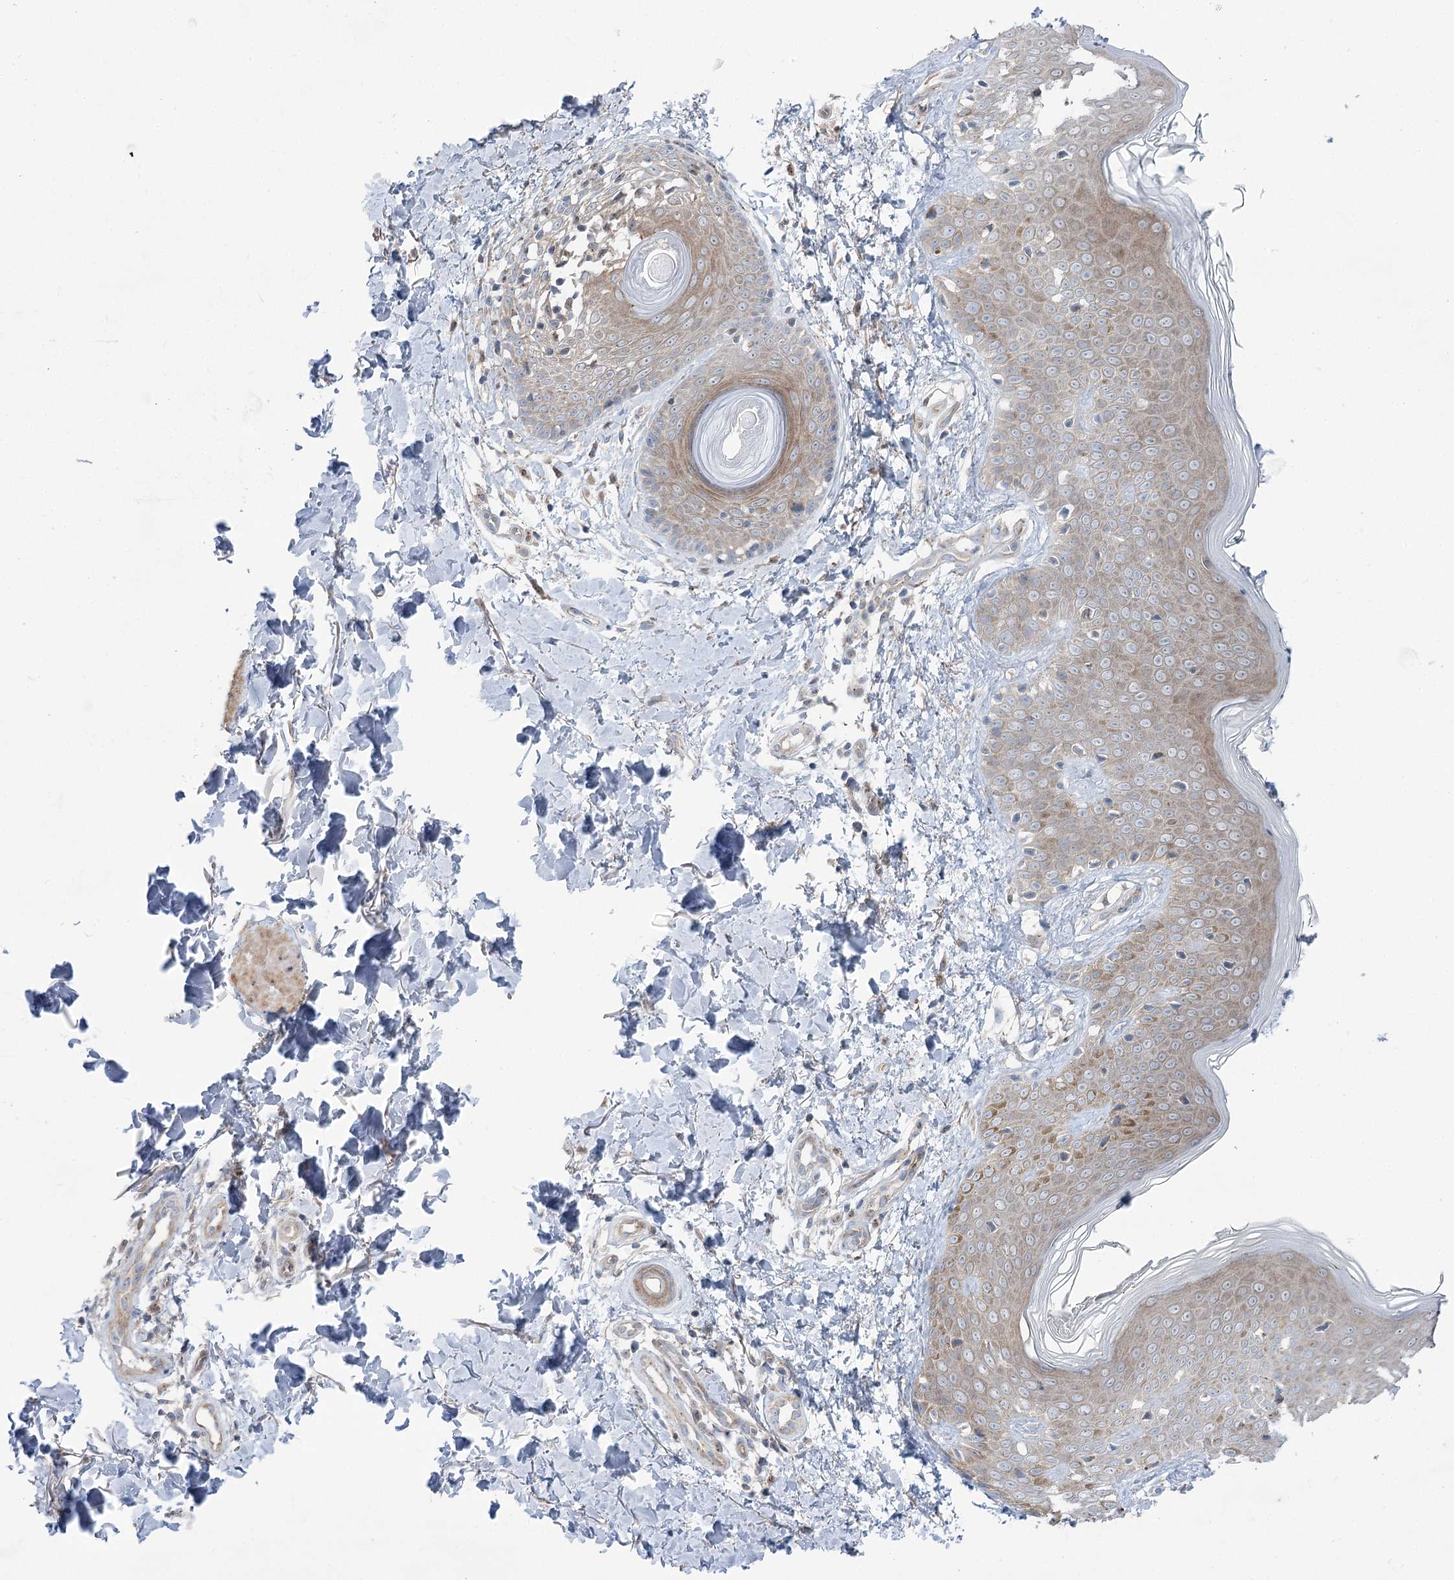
{"staining": {"intensity": "weak", "quantity": "25%-75%", "location": "cytoplasmic/membranous"}, "tissue": "skin", "cell_type": "Fibroblasts", "image_type": "normal", "snomed": [{"axis": "morphology", "description": "Normal tissue, NOS"}, {"axis": "topography", "description": "Skin"}], "caption": "Protein analysis of normal skin reveals weak cytoplasmic/membranous expression in about 25%-75% of fibroblasts. The staining was performed using DAB, with brown indicating positive protein expression. Nuclei are stained blue with hematoxylin.", "gene": "SCN11A", "patient": {"sex": "male", "age": 37}}